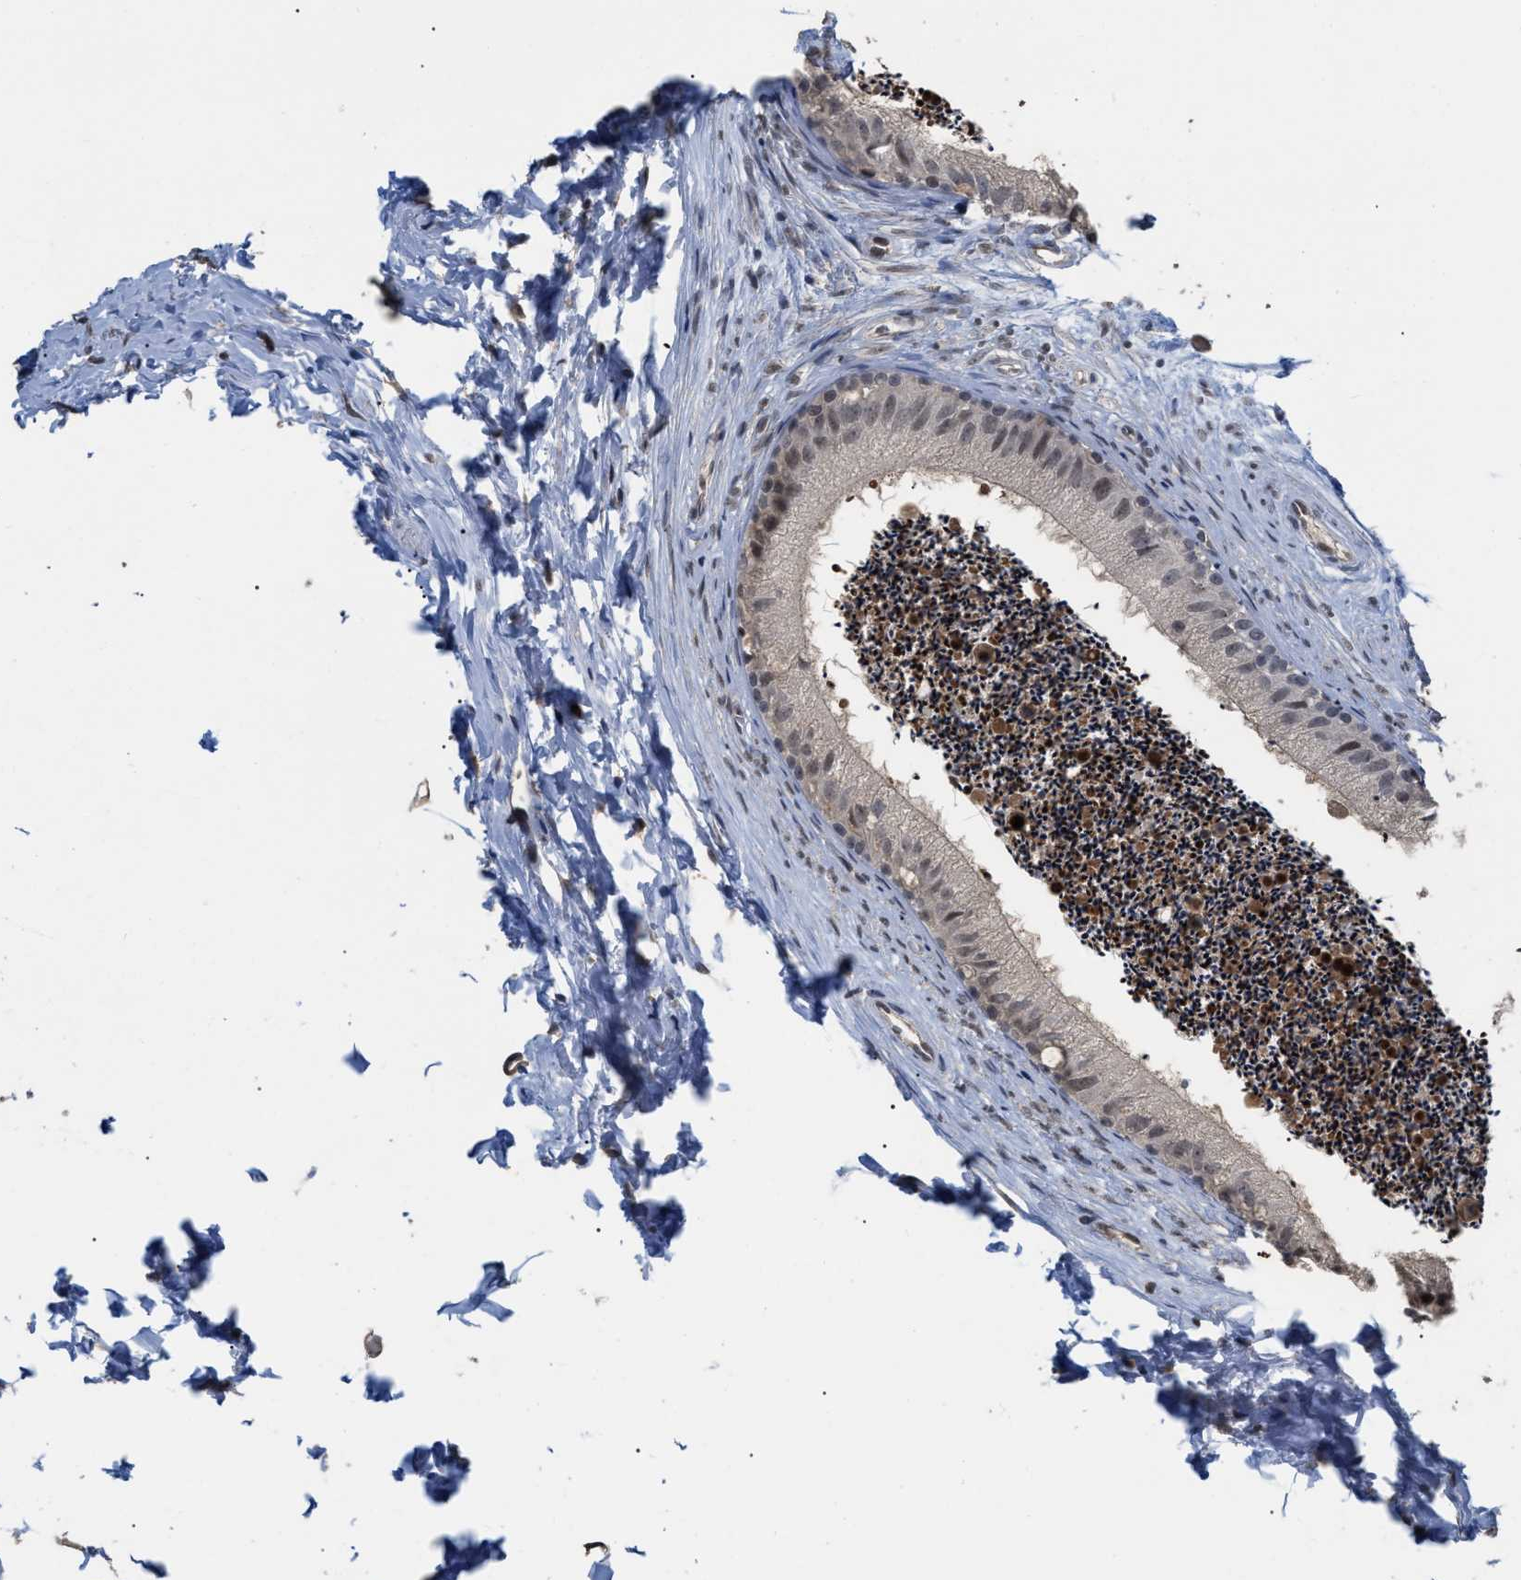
{"staining": {"intensity": "weak", "quantity": "<25%", "location": "nuclear"}, "tissue": "epididymis", "cell_type": "Glandular cells", "image_type": "normal", "snomed": [{"axis": "morphology", "description": "Normal tissue, NOS"}, {"axis": "topography", "description": "Epididymis"}], "caption": "IHC histopathology image of normal epididymis: human epididymis stained with DAB (3,3'-diaminobenzidine) exhibits no significant protein staining in glandular cells.", "gene": "JAZF1", "patient": {"sex": "male", "age": 56}}